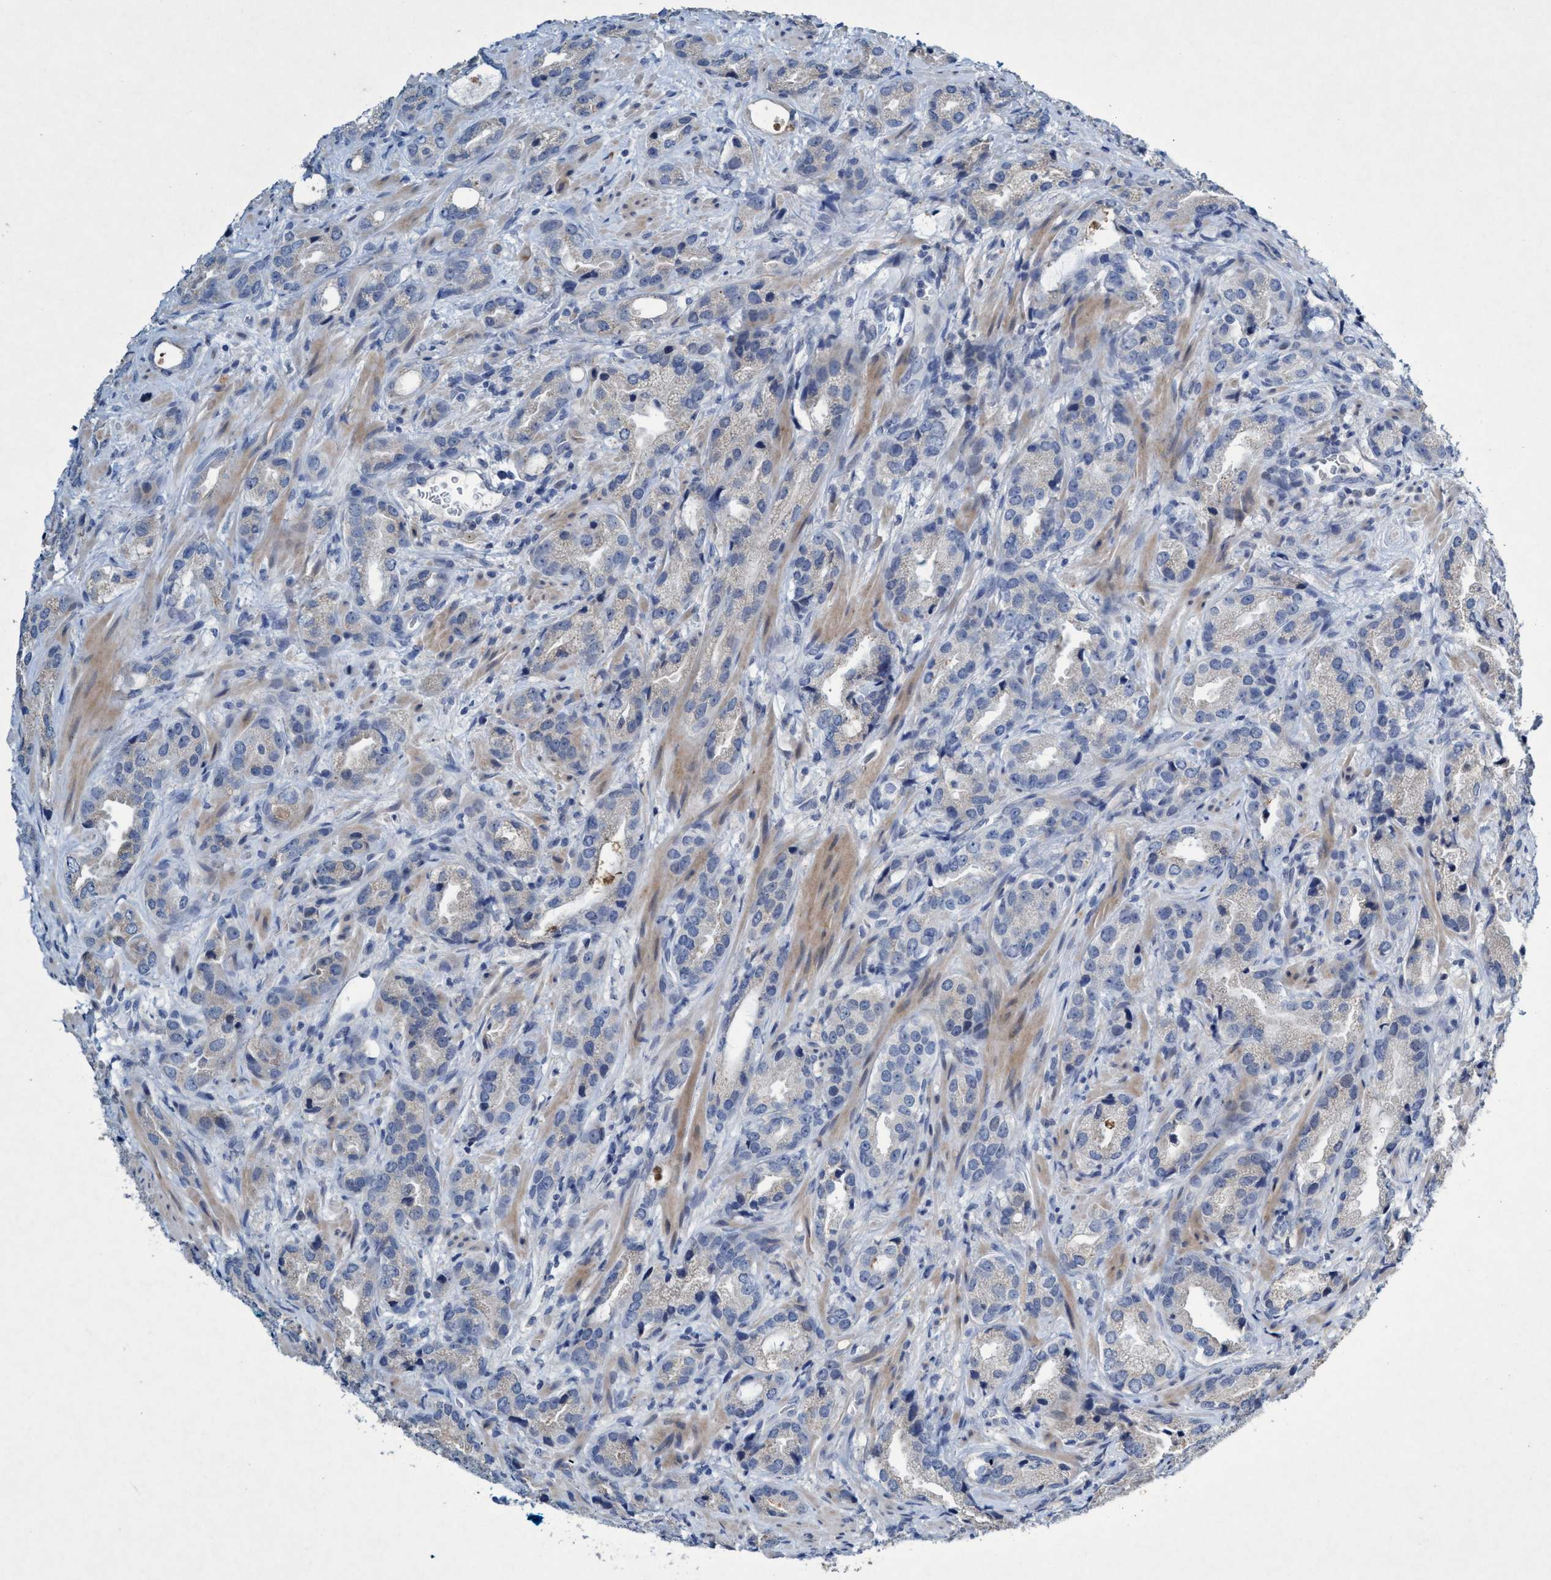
{"staining": {"intensity": "negative", "quantity": "none", "location": "none"}, "tissue": "prostate cancer", "cell_type": "Tumor cells", "image_type": "cancer", "snomed": [{"axis": "morphology", "description": "Adenocarcinoma, High grade"}, {"axis": "topography", "description": "Prostate"}], "caption": "Prostate adenocarcinoma (high-grade) was stained to show a protein in brown. There is no significant staining in tumor cells.", "gene": "RNF208", "patient": {"sex": "male", "age": 63}}